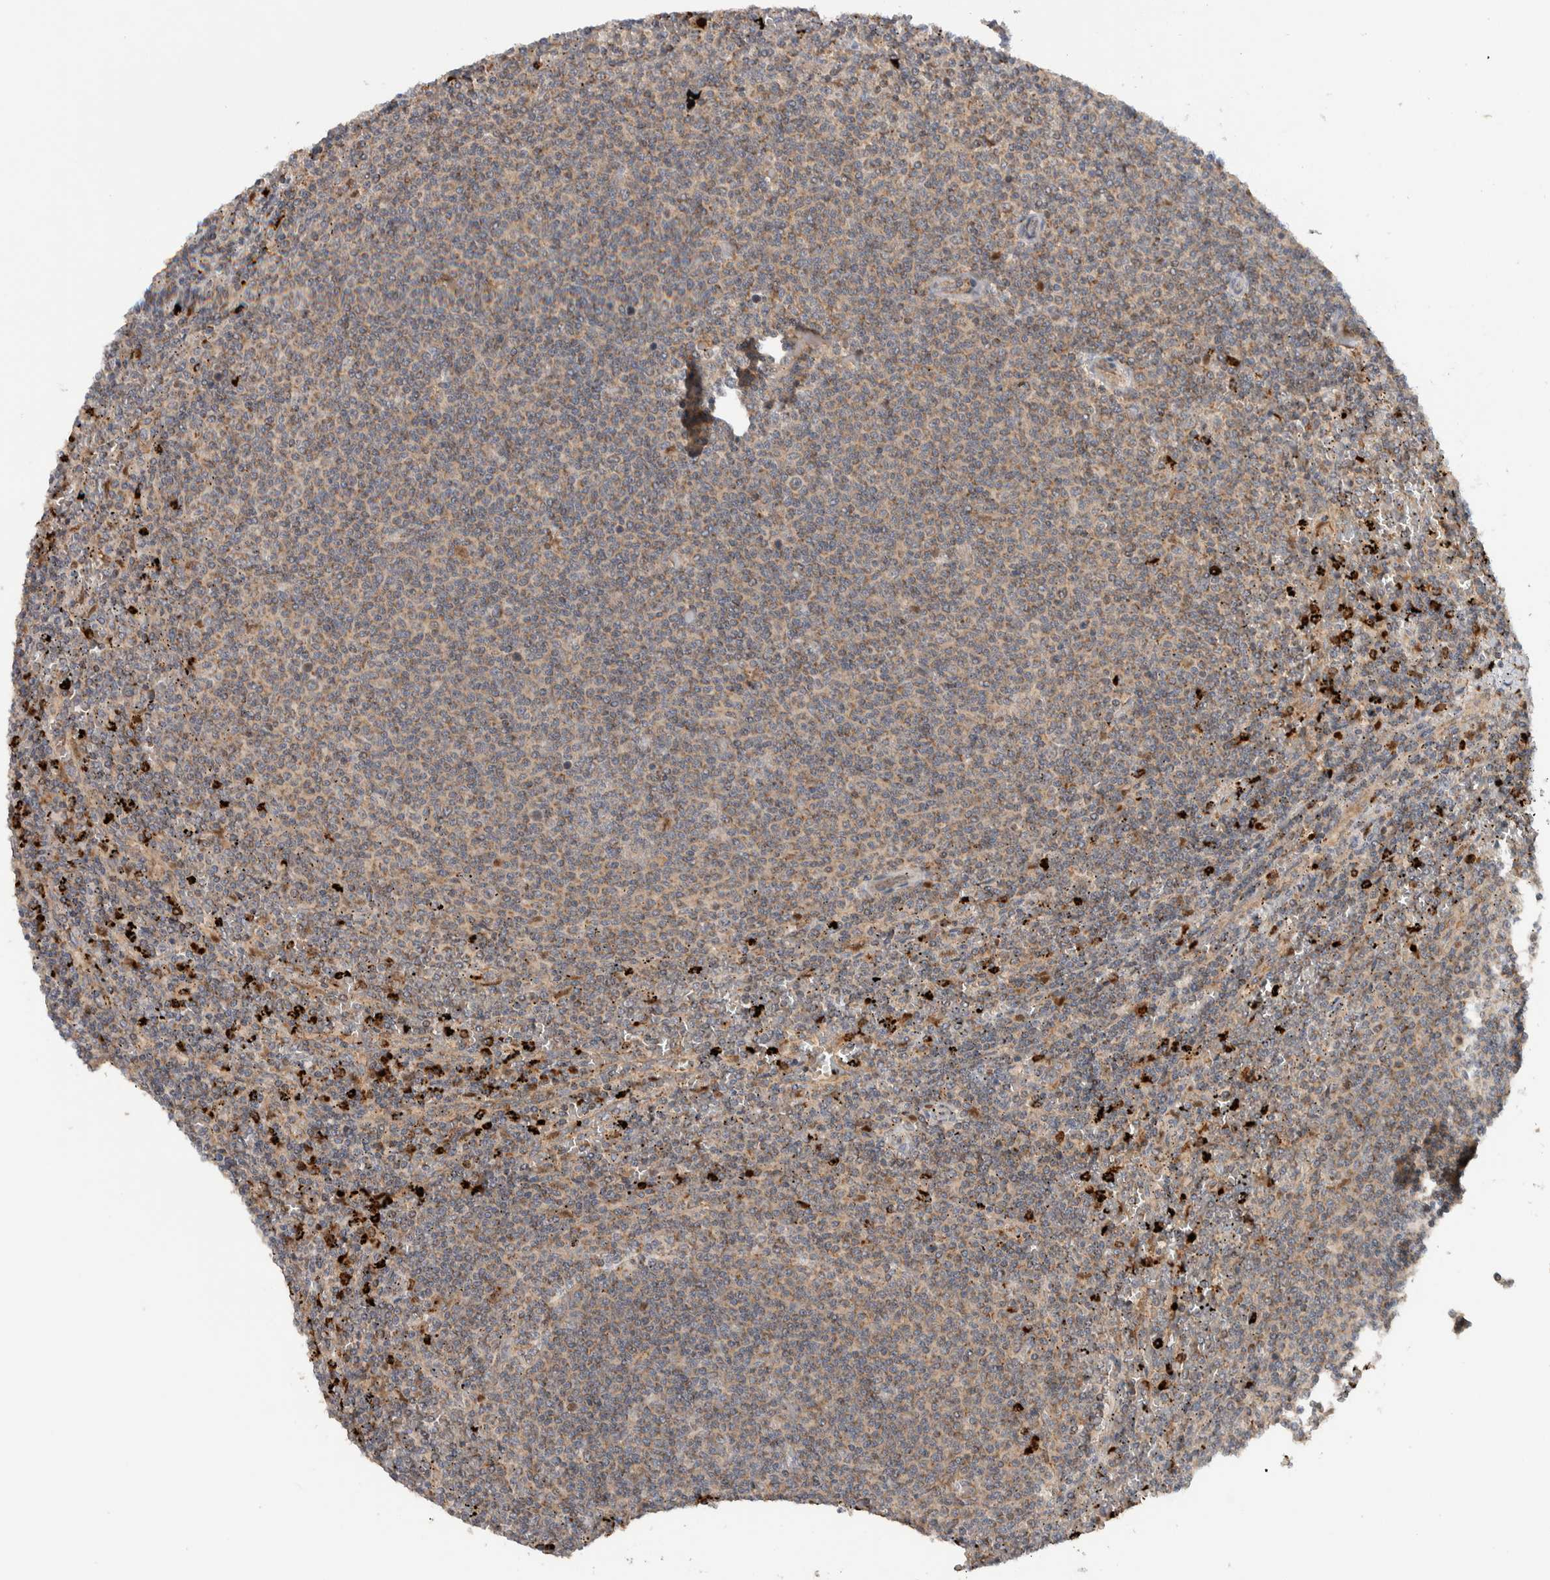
{"staining": {"intensity": "weak", "quantity": ">75%", "location": "cytoplasmic/membranous"}, "tissue": "lymphoma", "cell_type": "Tumor cells", "image_type": "cancer", "snomed": [{"axis": "morphology", "description": "Malignant lymphoma, non-Hodgkin's type, Low grade"}, {"axis": "topography", "description": "Spleen"}], "caption": "Immunohistochemical staining of human malignant lymphoma, non-Hodgkin's type (low-grade) reveals low levels of weak cytoplasmic/membranous protein expression in about >75% of tumor cells. Immunohistochemistry stains the protein of interest in brown and the nuclei are stained blue.", "gene": "VPS53", "patient": {"sex": "female", "age": 50}}